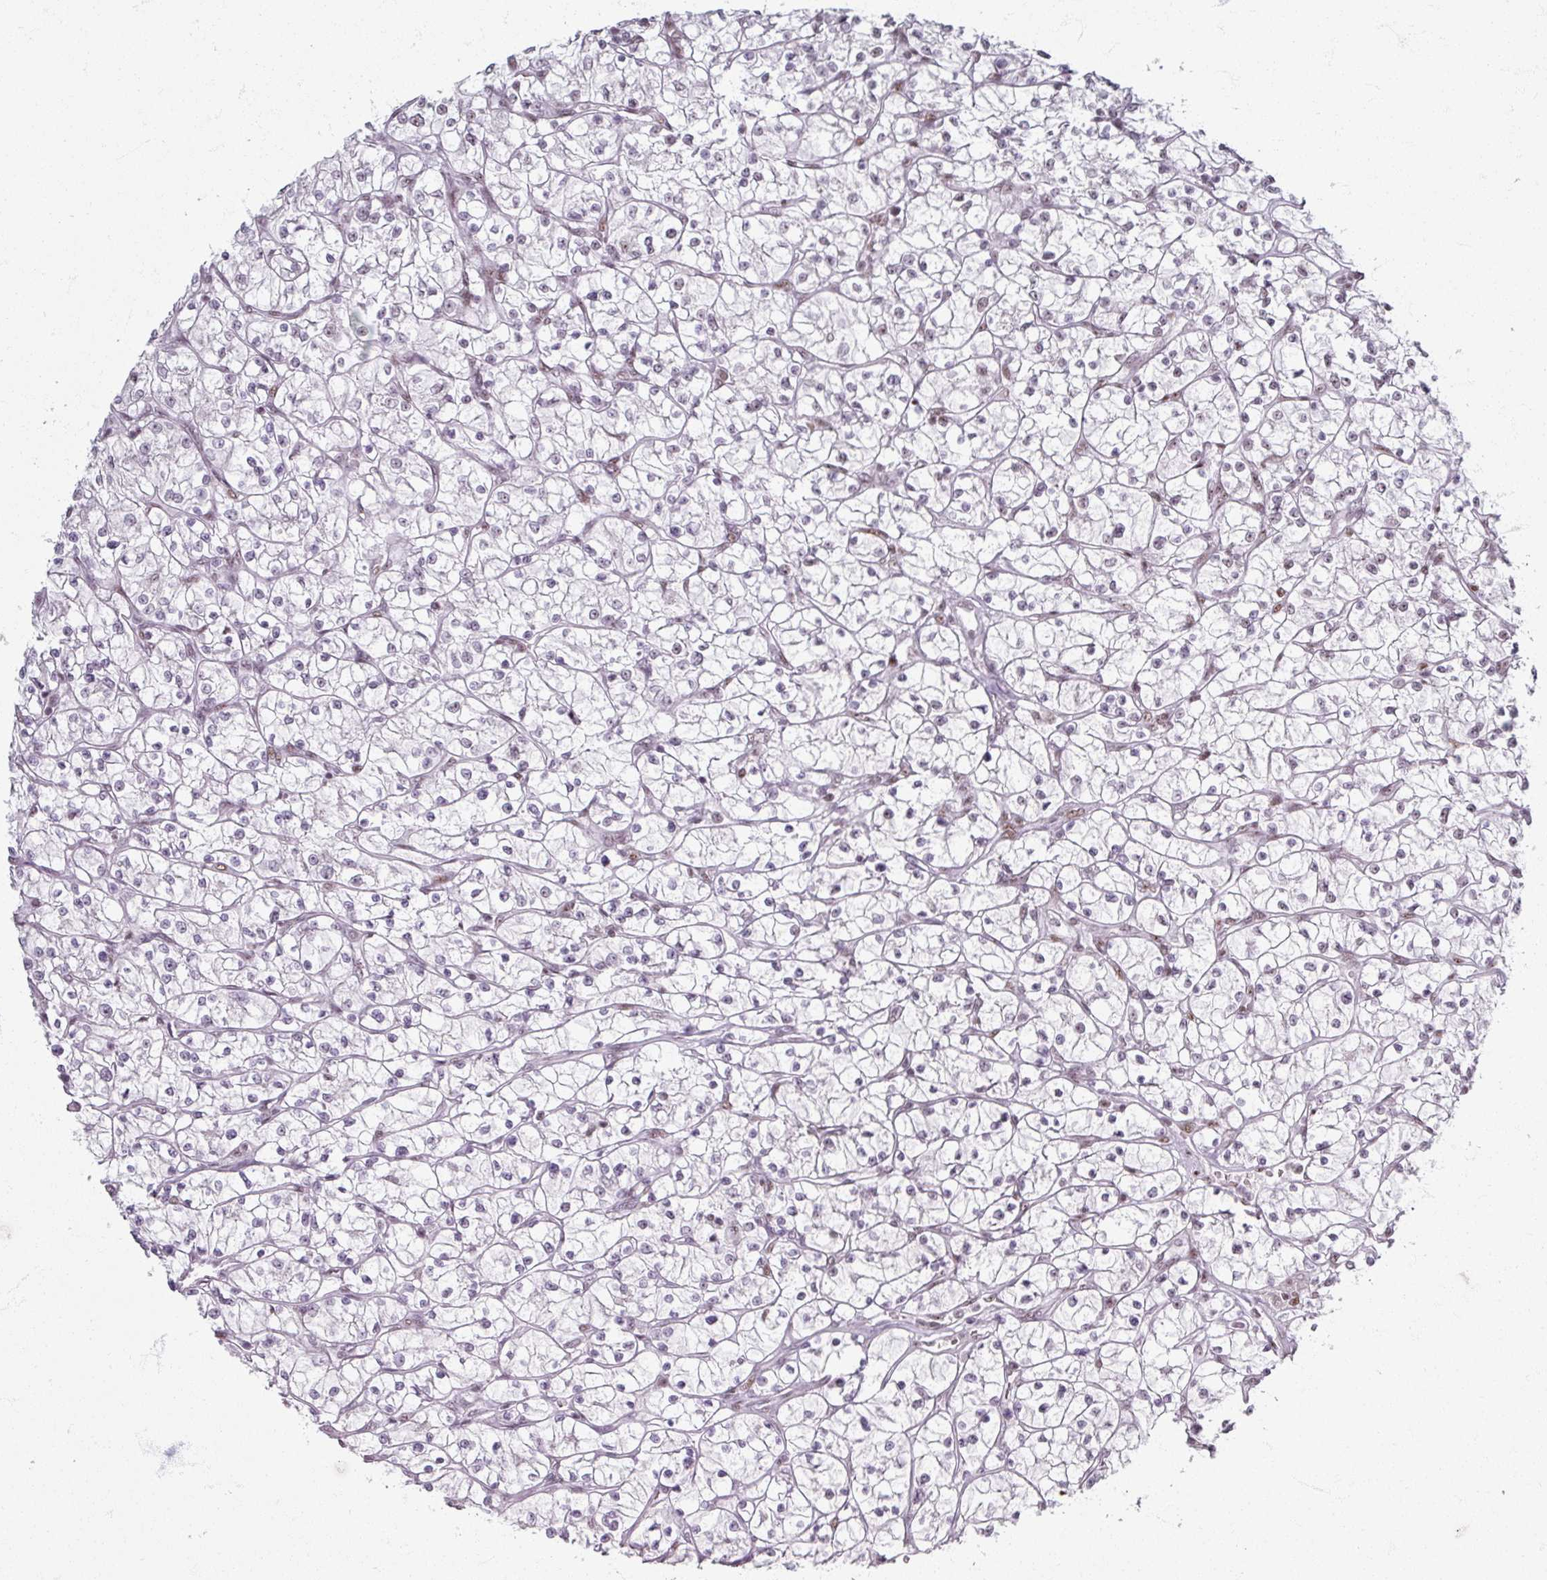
{"staining": {"intensity": "moderate", "quantity": "<25%", "location": "nuclear"}, "tissue": "renal cancer", "cell_type": "Tumor cells", "image_type": "cancer", "snomed": [{"axis": "morphology", "description": "Adenocarcinoma, NOS"}, {"axis": "topography", "description": "Kidney"}], "caption": "Immunohistochemistry (IHC) image of neoplastic tissue: adenocarcinoma (renal) stained using IHC reveals low levels of moderate protein expression localized specifically in the nuclear of tumor cells, appearing as a nuclear brown color.", "gene": "ADAR", "patient": {"sex": "female", "age": 64}}